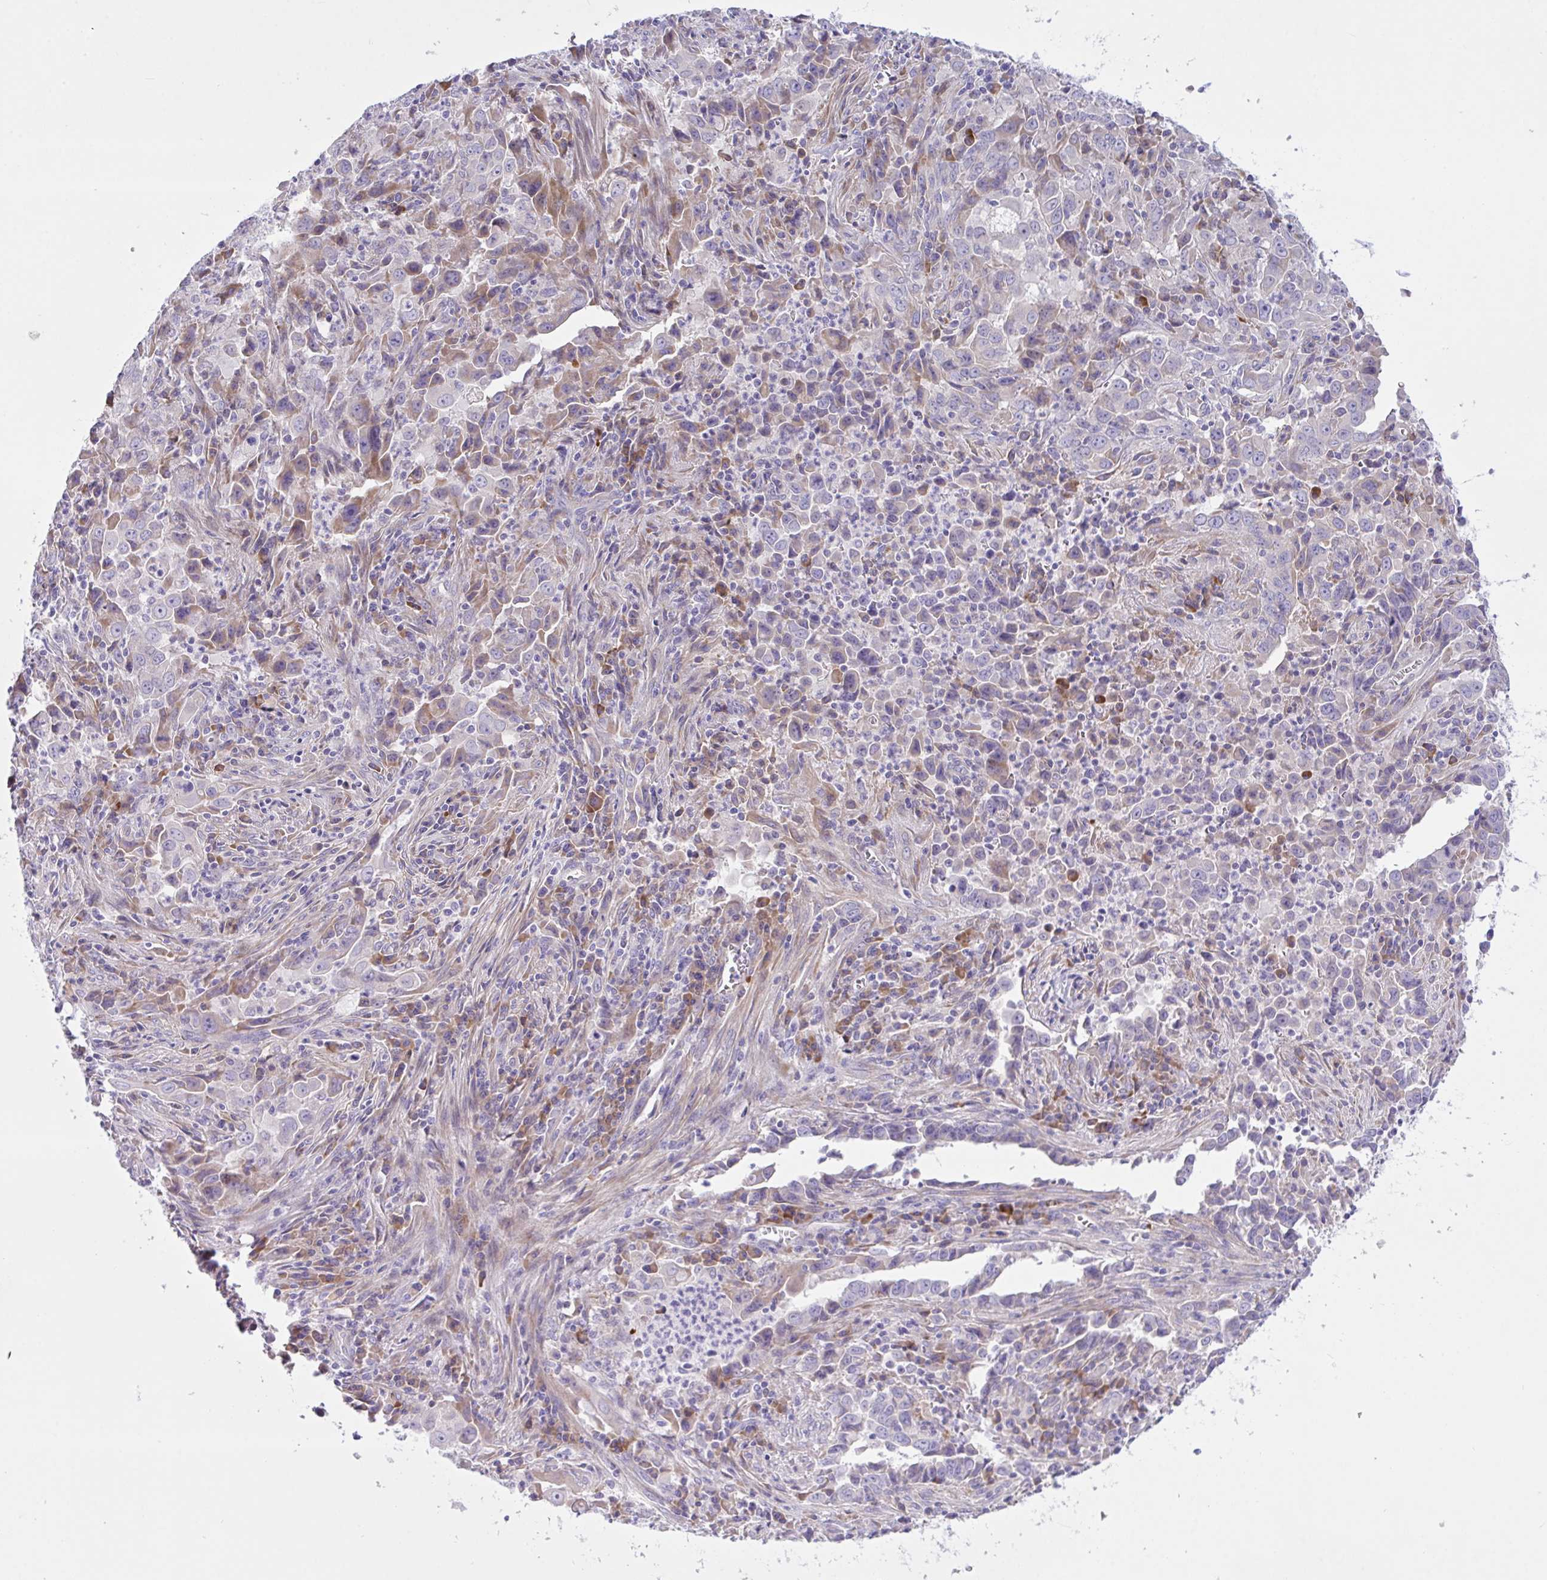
{"staining": {"intensity": "negative", "quantity": "none", "location": "none"}, "tissue": "lung cancer", "cell_type": "Tumor cells", "image_type": "cancer", "snomed": [{"axis": "morphology", "description": "Adenocarcinoma, NOS"}, {"axis": "topography", "description": "Lung"}], "caption": "Immunohistochemistry of human lung adenocarcinoma shows no expression in tumor cells.", "gene": "FAM86B1", "patient": {"sex": "male", "age": 67}}